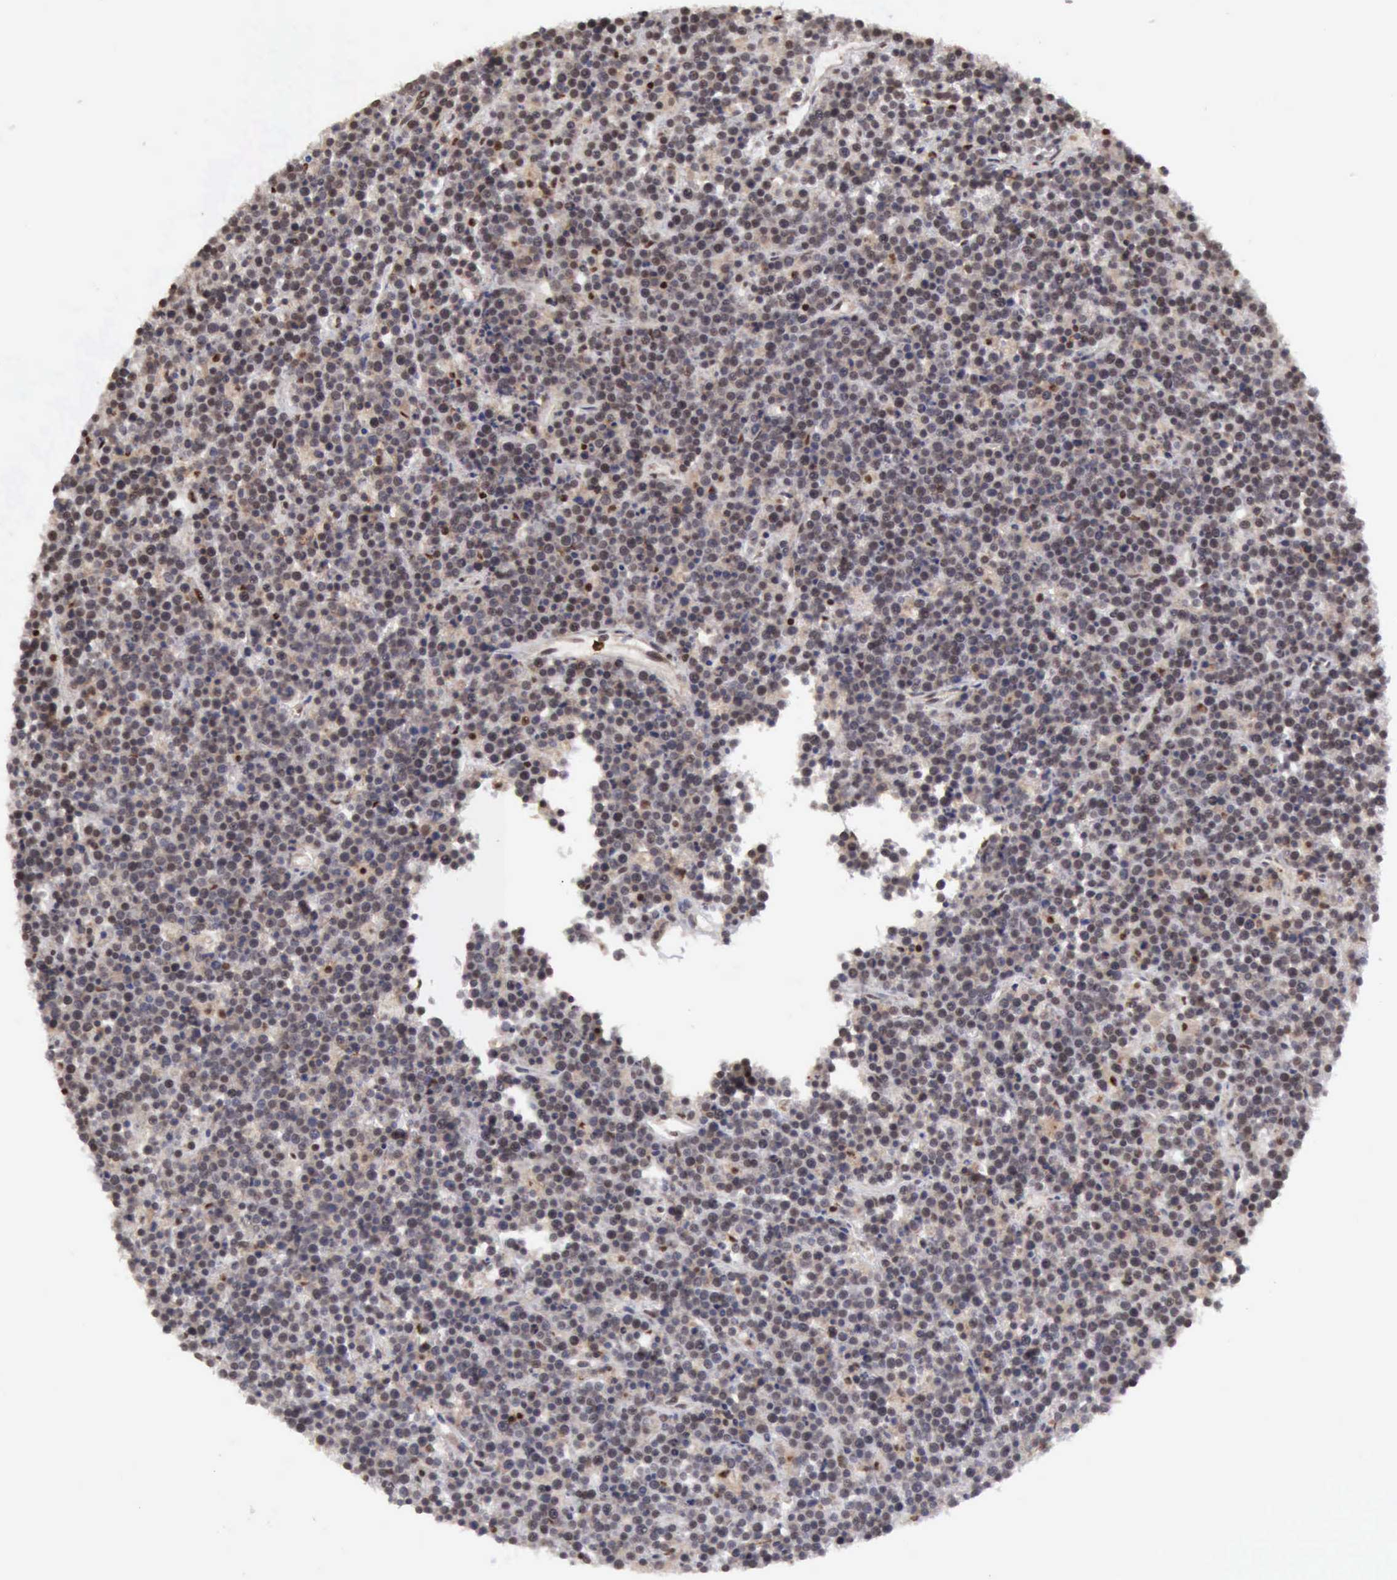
{"staining": {"intensity": "weak", "quantity": "25%-75%", "location": "cytoplasmic/membranous"}, "tissue": "lymphoma", "cell_type": "Tumor cells", "image_type": "cancer", "snomed": [{"axis": "morphology", "description": "Malignant lymphoma, non-Hodgkin's type, High grade"}, {"axis": "topography", "description": "Ovary"}], "caption": "Protein expression by immunohistochemistry (IHC) demonstrates weak cytoplasmic/membranous positivity in about 25%-75% of tumor cells in malignant lymphoma, non-Hodgkin's type (high-grade). (DAB (3,3'-diaminobenzidine) = brown stain, brightfield microscopy at high magnification).", "gene": "CDKN2A", "patient": {"sex": "female", "age": 56}}